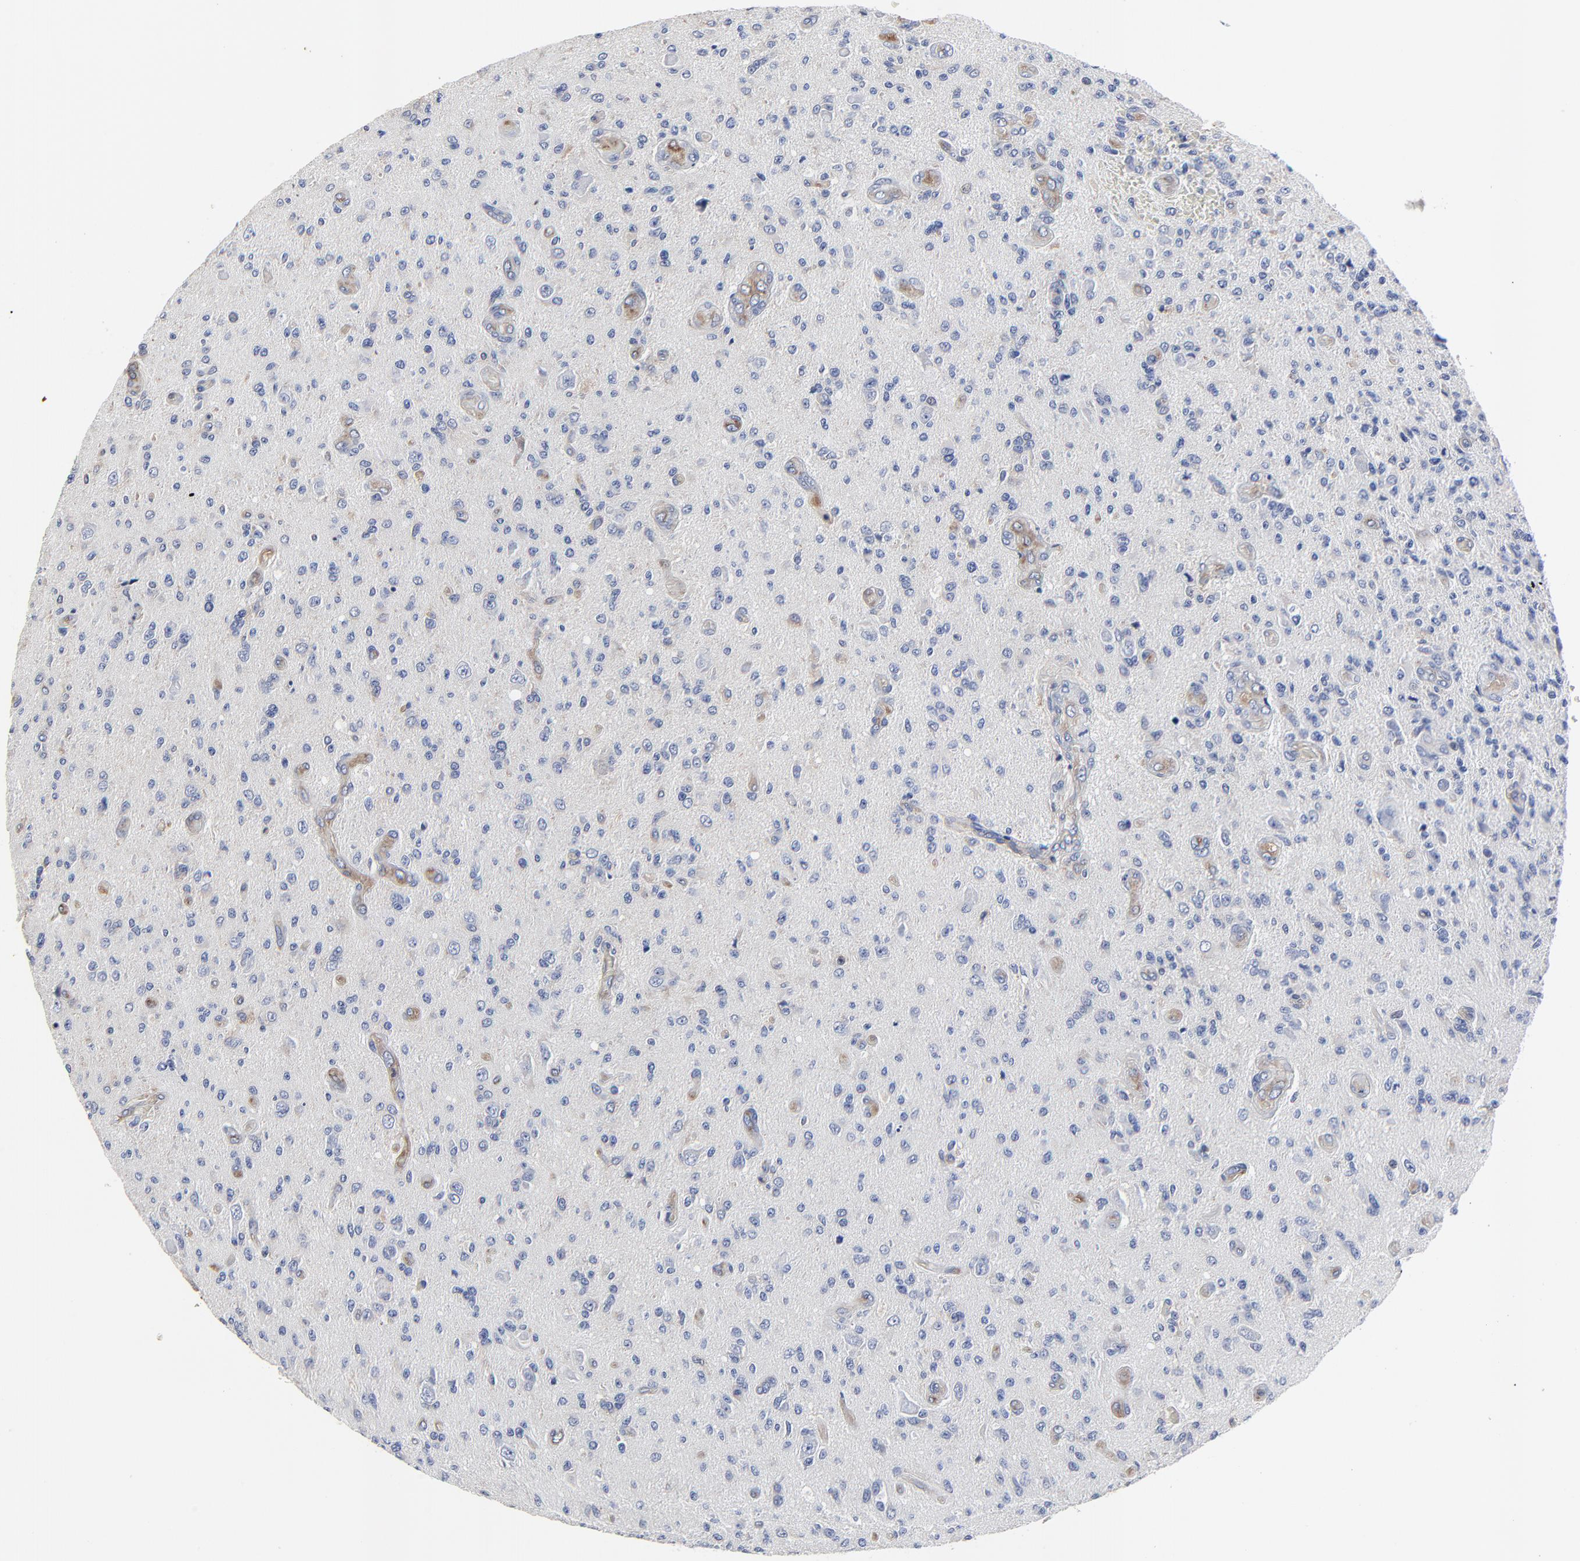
{"staining": {"intensity": "negative", "quantity": "none", "location": "none"}, "tissue": "glioma", "cell_type": "Tumor cells", "image_type": "cancer", "snomed": [{"axis": "morphology", "description": "Glioma, malignant, High grade"}, {"axis": "topography", "description": "Brain"}], "caption": "High power microscopy histopathology image of an immunohistochemistry image of high-grade glioma (malignant), revealing no significant expression in tumor cells.", "gene": "NXF3", "patient": {"sex": "male", "age": 36}}